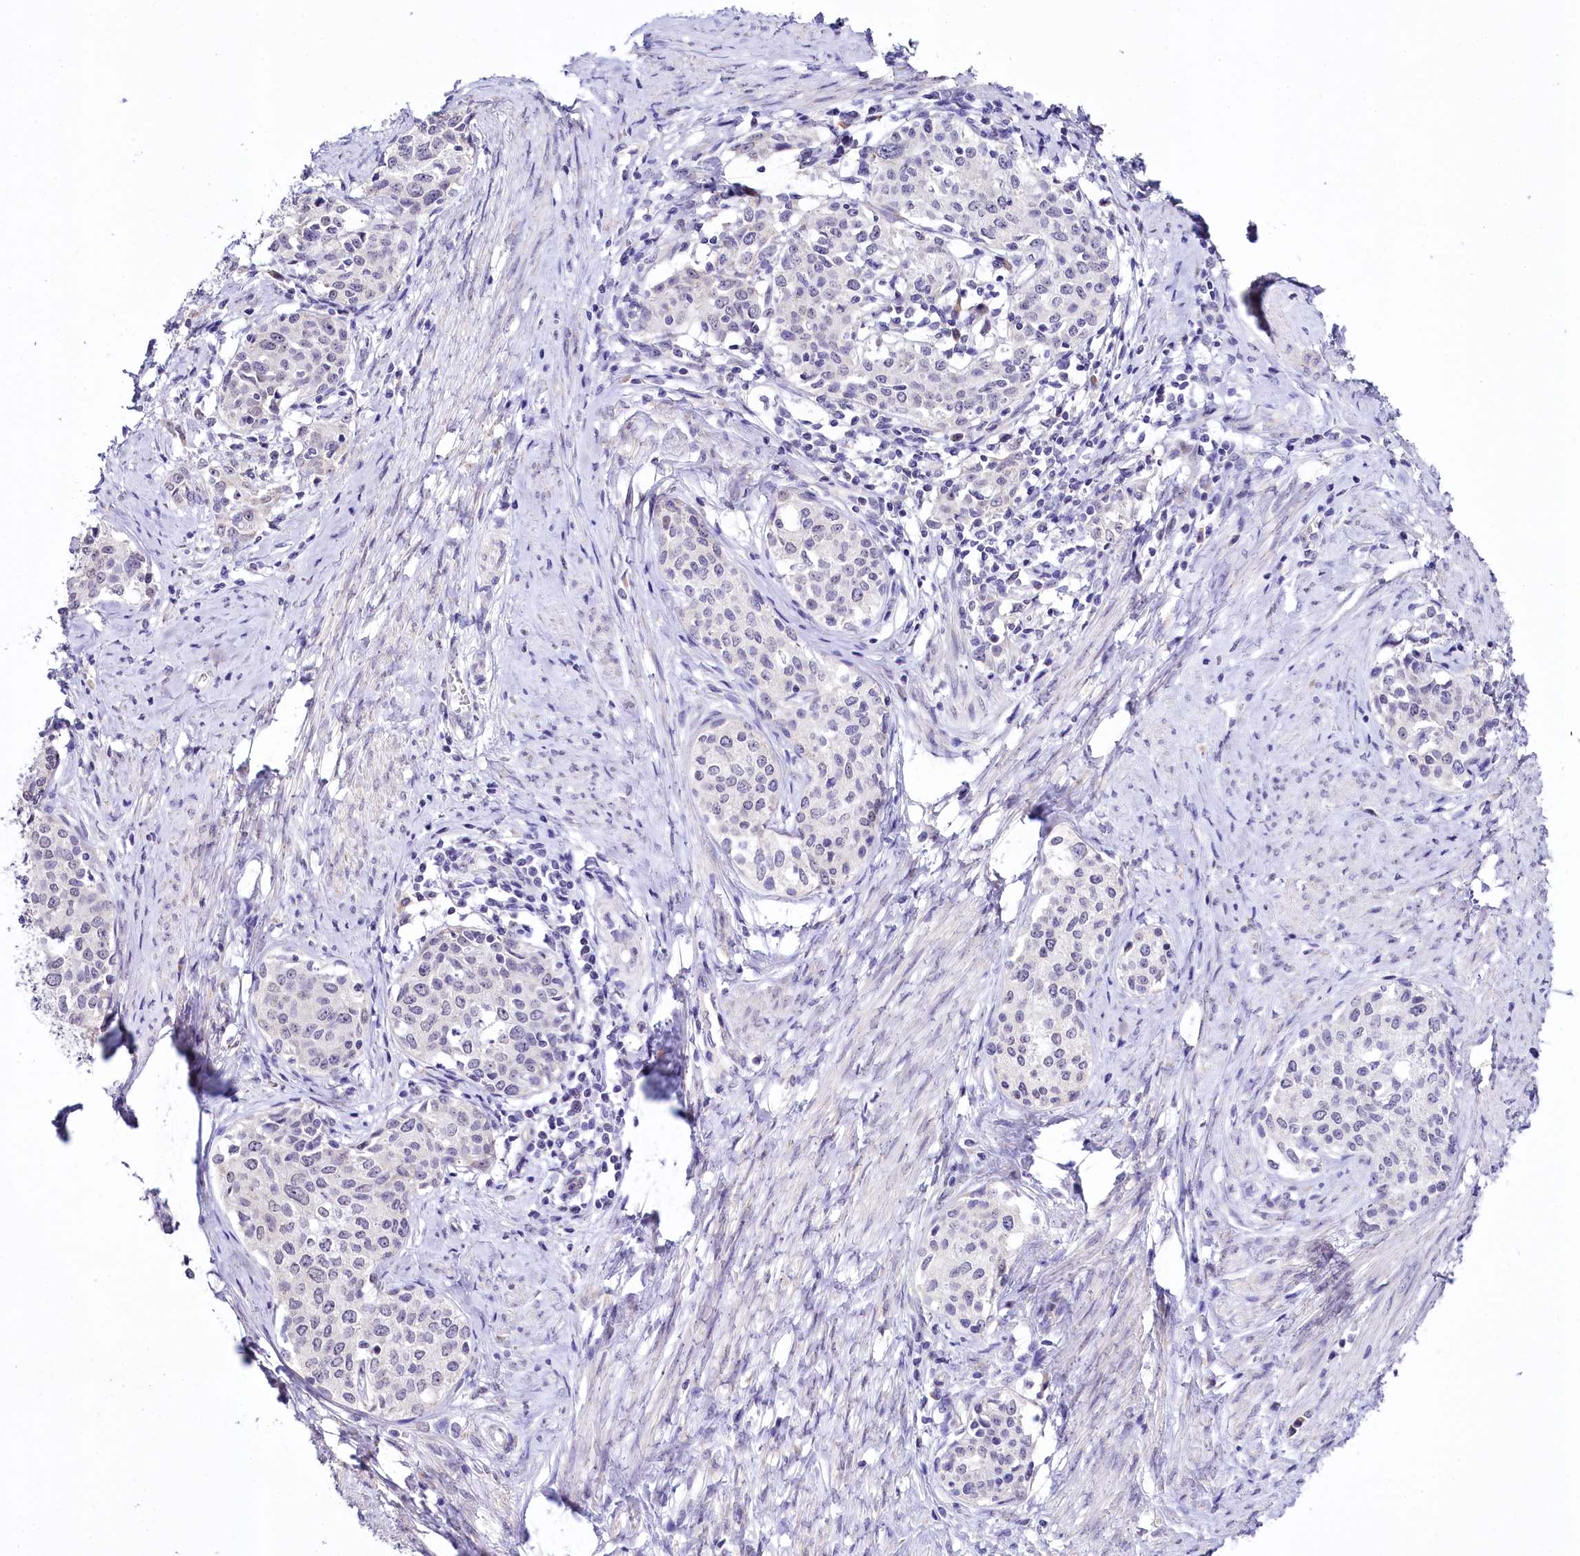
{"staining": {"intensity": "negative", "quantity": "none", "location": "none"}, "tissue": "cervical cancer", "cell_type": "Tumor cells", "image_type": "cancer", "snomed": [{"axis": "morphology", "description": "Squamous cell carcinoma, NOS"}, {"axis": "morphology", "description": "Adenocarcinoma, NOS"}, {"axis": "topography", "description": "Cervix"}], "caption": "Tumor cells show no significant protein positivity in cervical adenocarcinoma.", "gene": "SPATS2", "patient": {"sex": "female", "age": 52}}